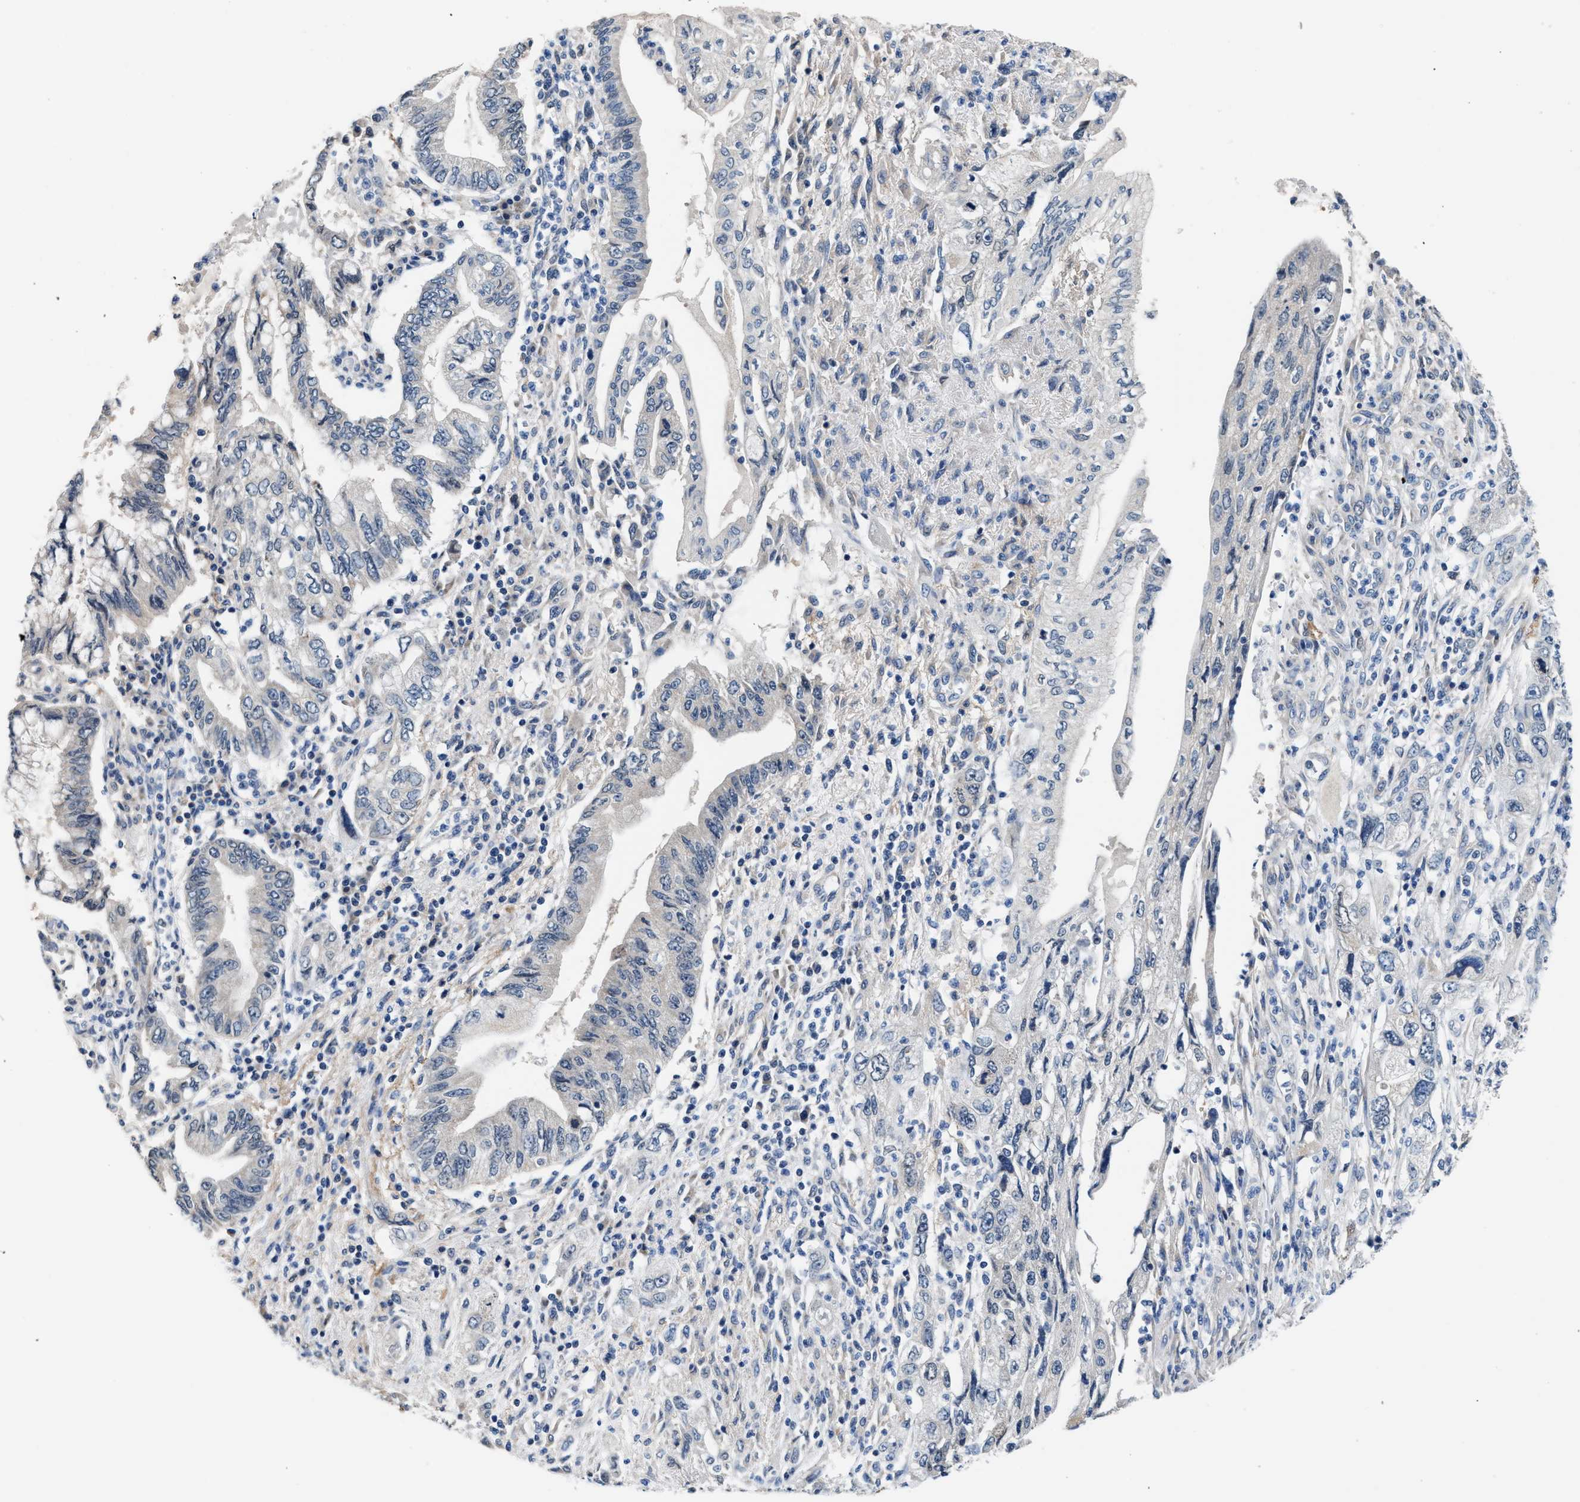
{"staining": {"intensity": "negative", "quantity": "none", "location": "none"}, "tissue": "pancreatic cancer", "cell_type": "Tumor cells", "image_type": "cancer", "snomed": [{"axis": "morphology", "description": "Adenocarcinoma, NOS"}, {"axis": "topography", "description": "Pancreas"}], "caption": "Immunohistochemical staining of pancreatic cancer shows no significant staining in tumor cells.", "gene": "MYH3", "patient": {"sex": "female", "age": 73}}